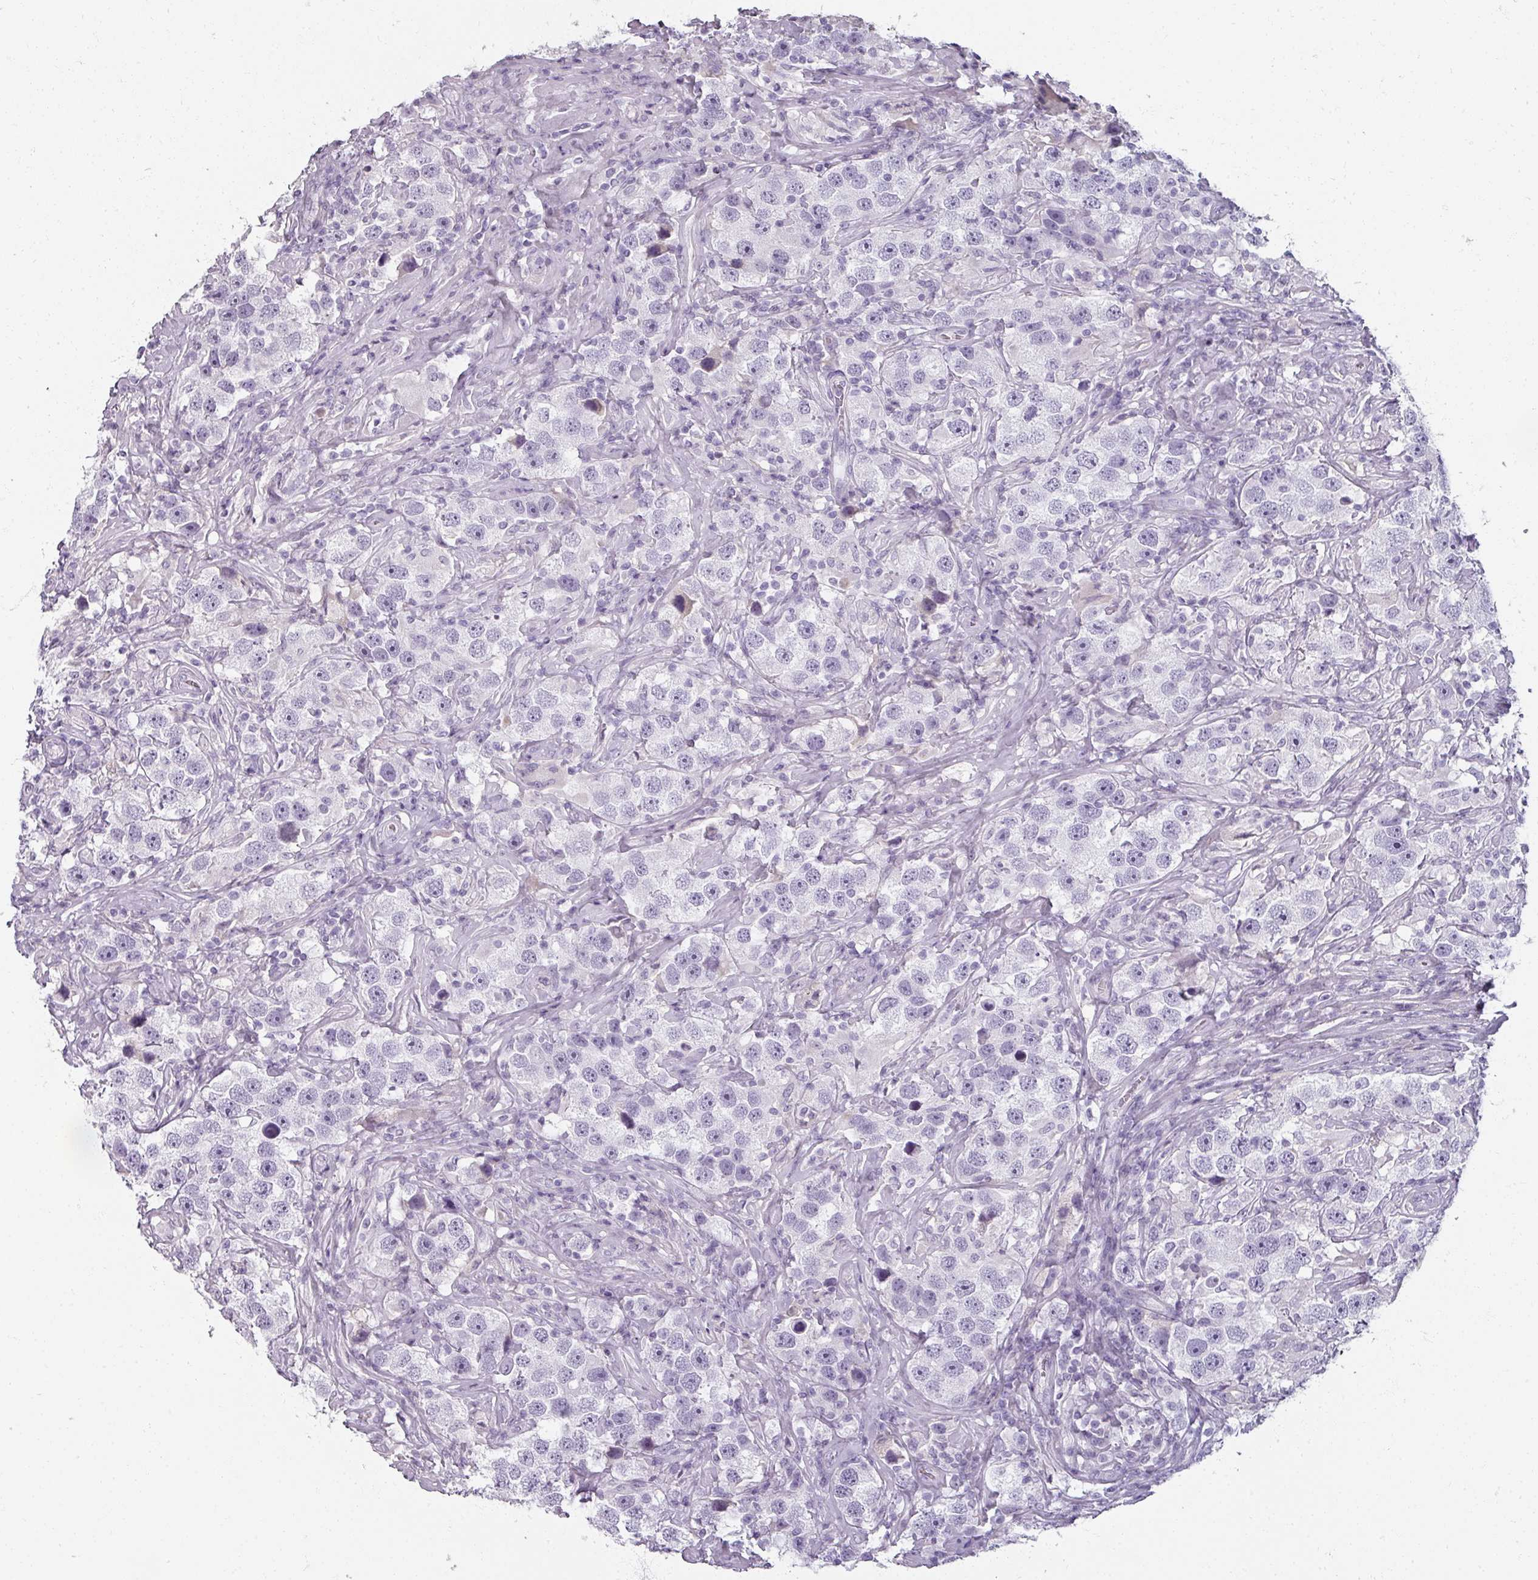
{"staining": {"intensity": "negative", "quantity": "none", "location": "none"}, "tissue": "testis cancer", "cell_type": "Tumor cells", "image_type": "cancer", "snomed": [{"axis": "morphology", "description": "Seminoma, NOS"}, {"axis": "topography", "description": "Testis"}], "caption": "This is an immunohistochemistry image of human testis seminoma. There is no expression in tumor cells.", "gene": "REG3G", "patient": {"sex": "male", "age": 49}}